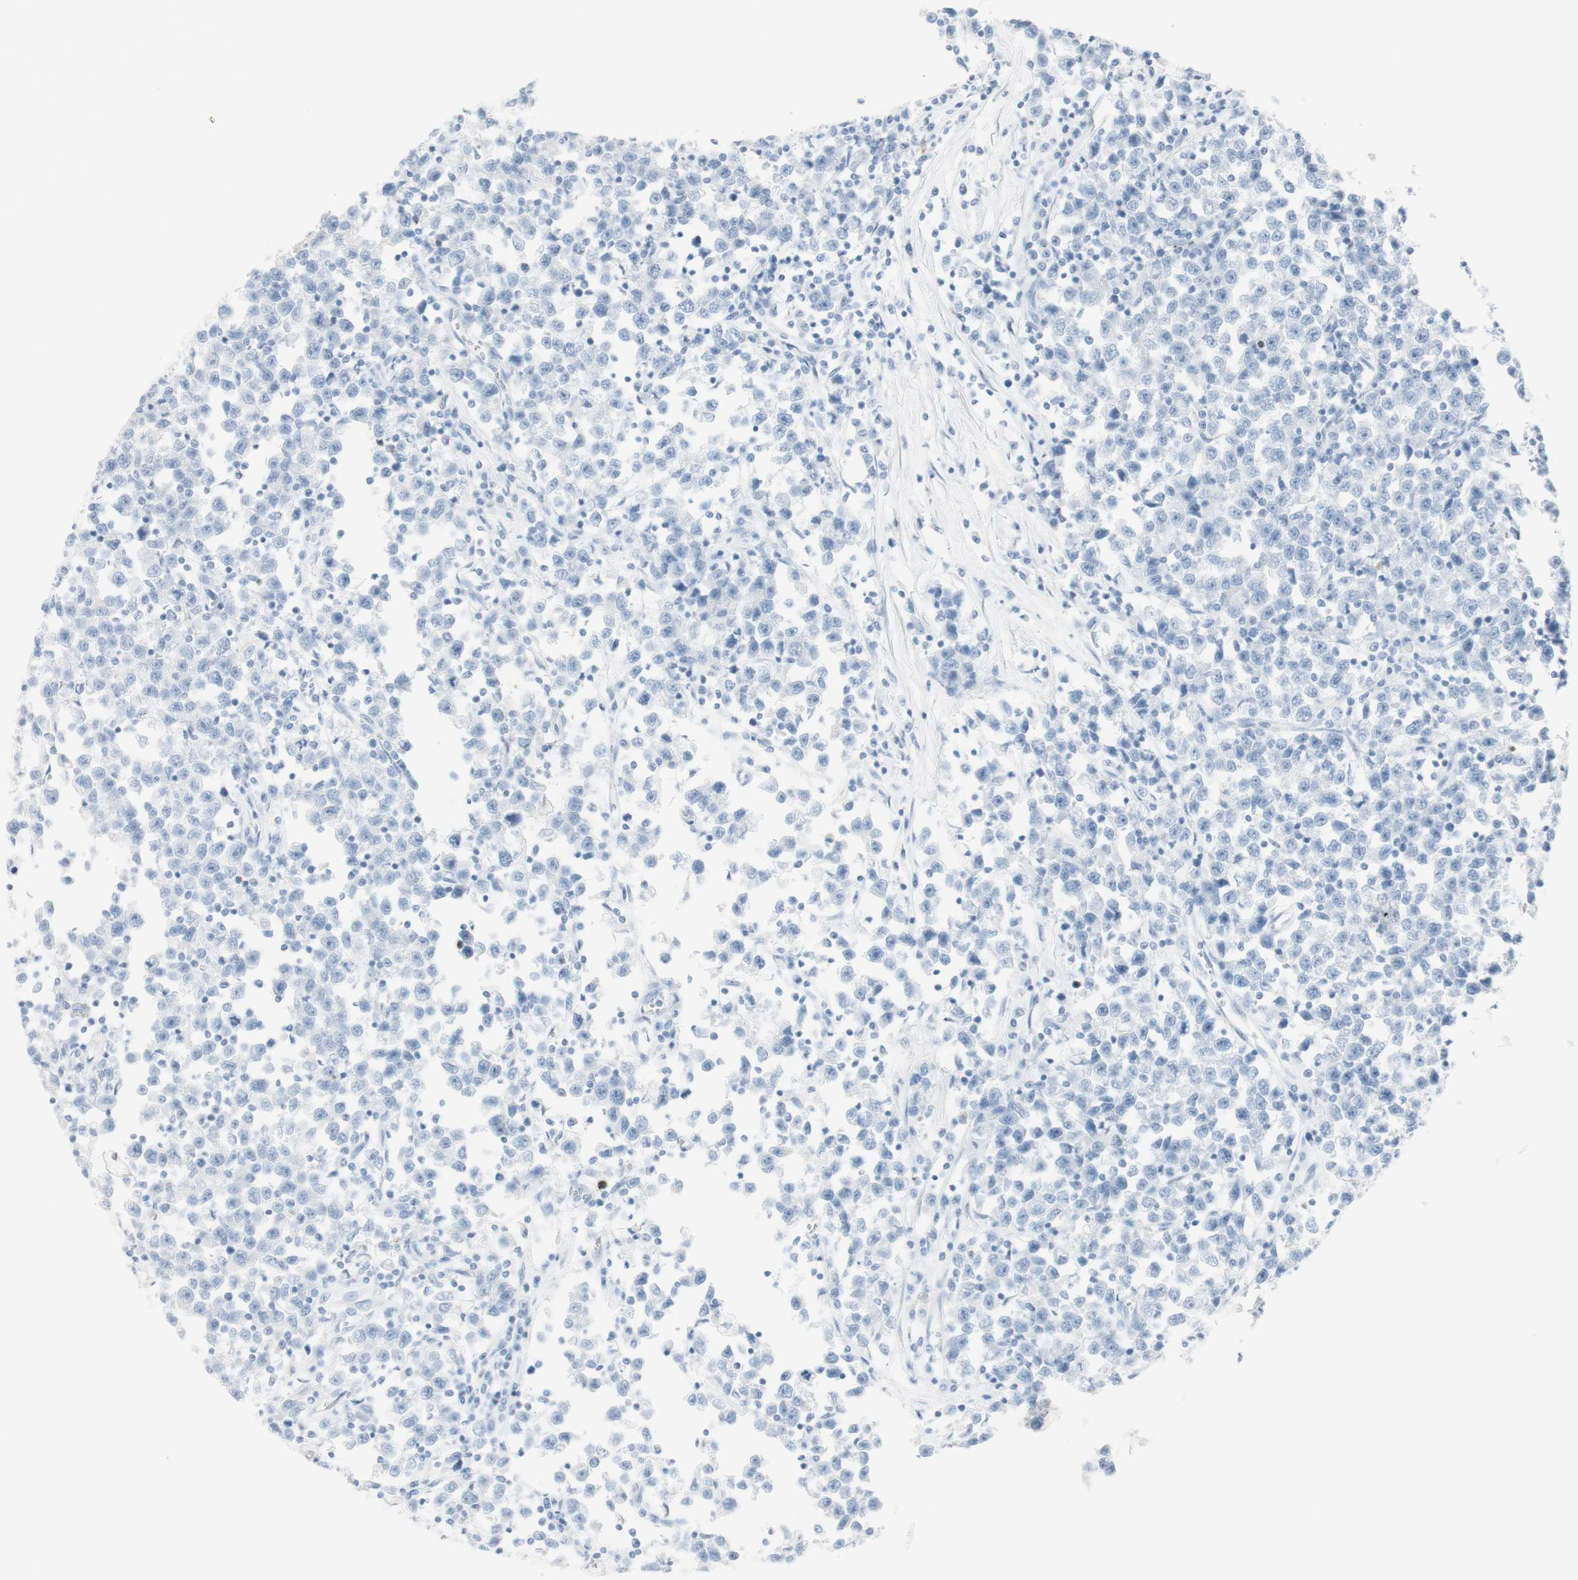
{"staining": {"intensity": "negative", "quantity": "none", "location": "none"}, "tissue": "testis cancer", "cell_type": "Tumor cells", "image_type": "cancer", "snomed": [{"axis": "morphology", "description": "Seminoma, NOS"}, {"axis": "topography", "description": "Testis"}], "caption": "Immunohistochemical staining of human testis cancer (seminoma) exhibits no significant positivity in tumor cells.", "gene": "NAPSA", "patient": {"sex": "male", "age": 43}}